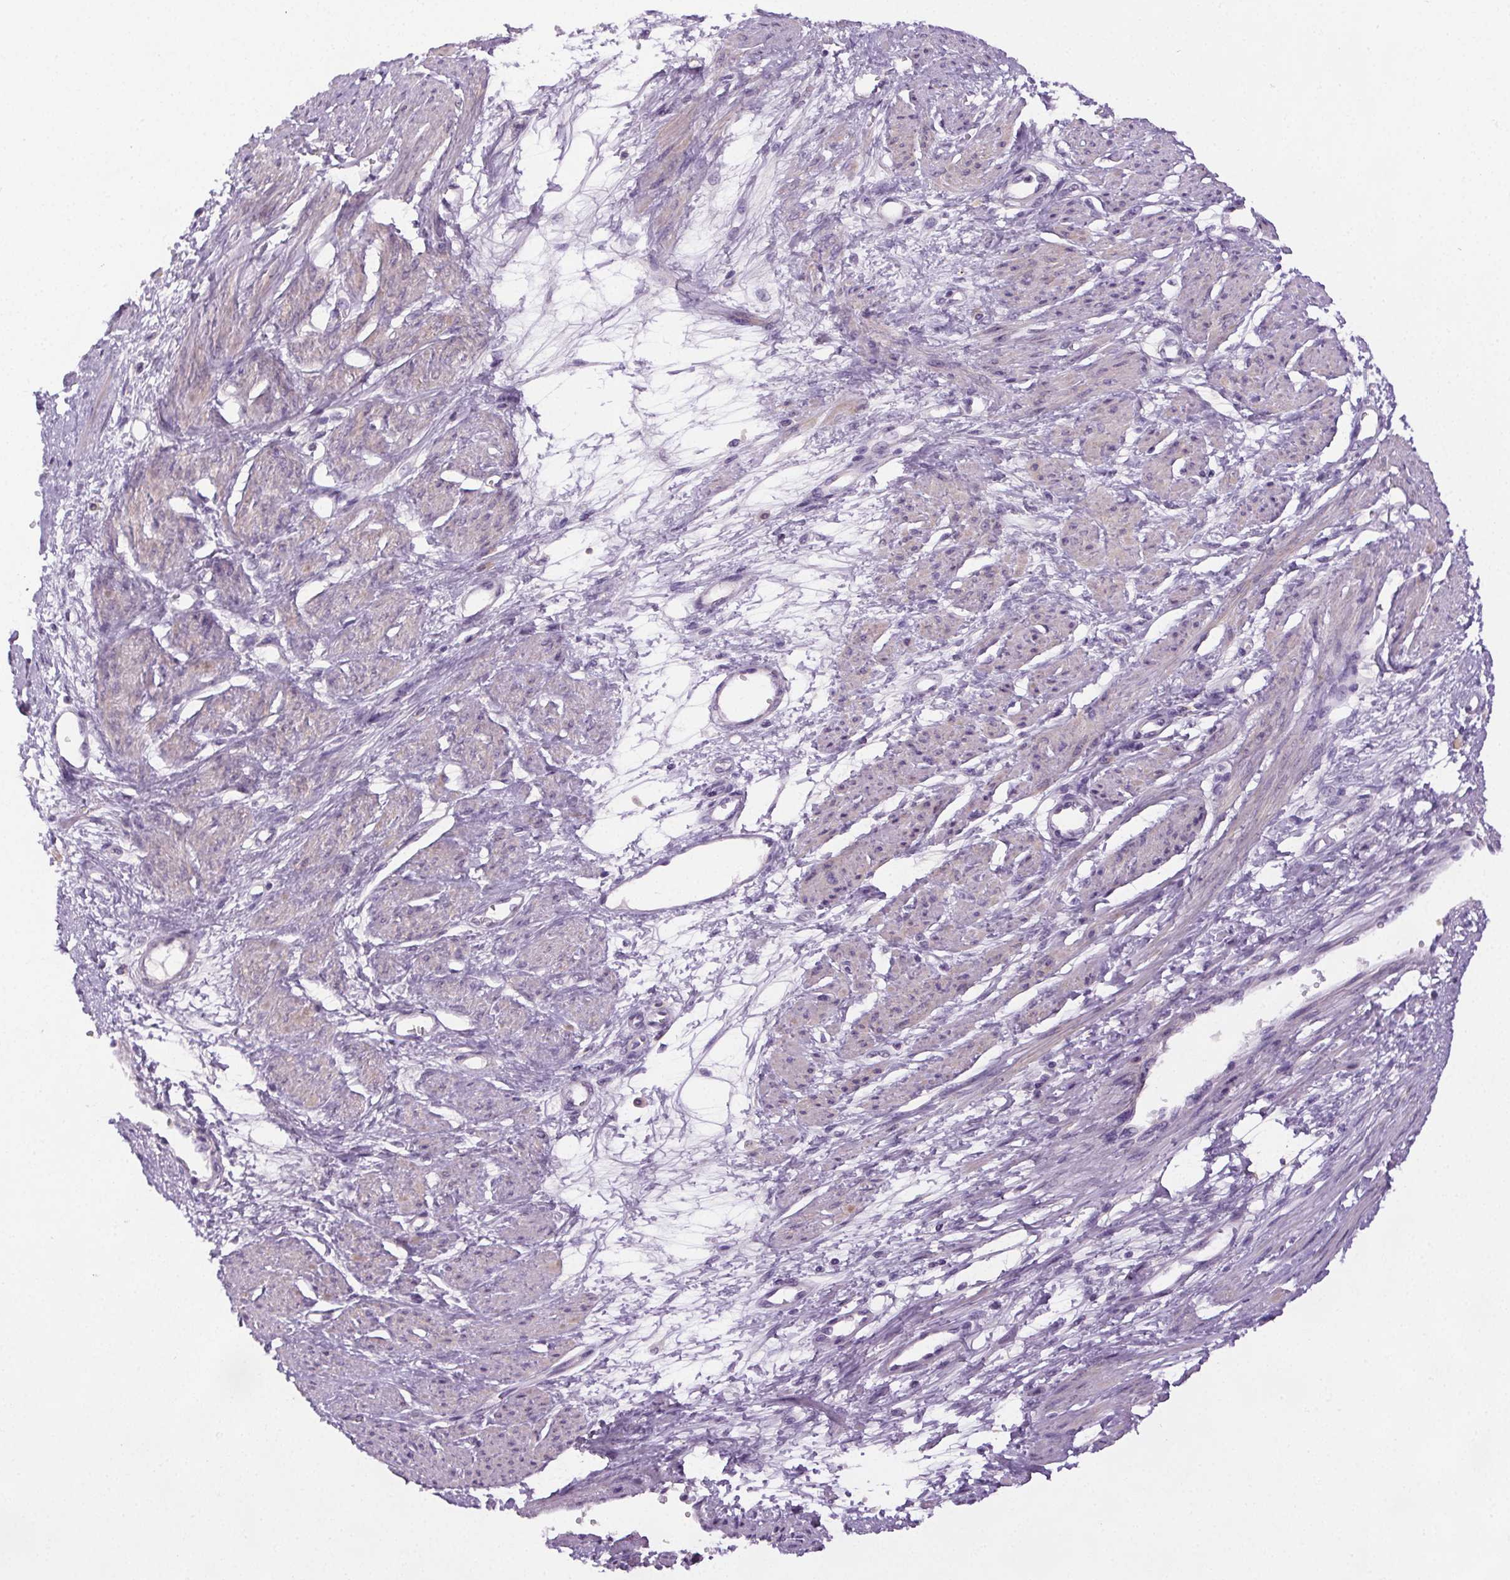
{"staining": {"intensity": "negative", "quantity": "none", "location": "none"}, "tissue": "smooth muscle", "cell_type": "Smooth muscle cells", "image_type": "normal", "snomed": [{"axis": "morphology", "description": "Normal tissue, NOS"}, {"axis": "topography", "description": "Smooth muscle"}, {"axis": "topography", "description": "Uterus"}], "caption": "A micrograph of smooth muscle stained for a protein shows no brown staining in smooth muscle cells. Brightfield microscopy of immunohistochemistry stained with DAB (brown) and hematoxylin (blue), captured at high magnification.", "gene": "GPIHBP1", "patient": {"sex": "female", "age": 39}}